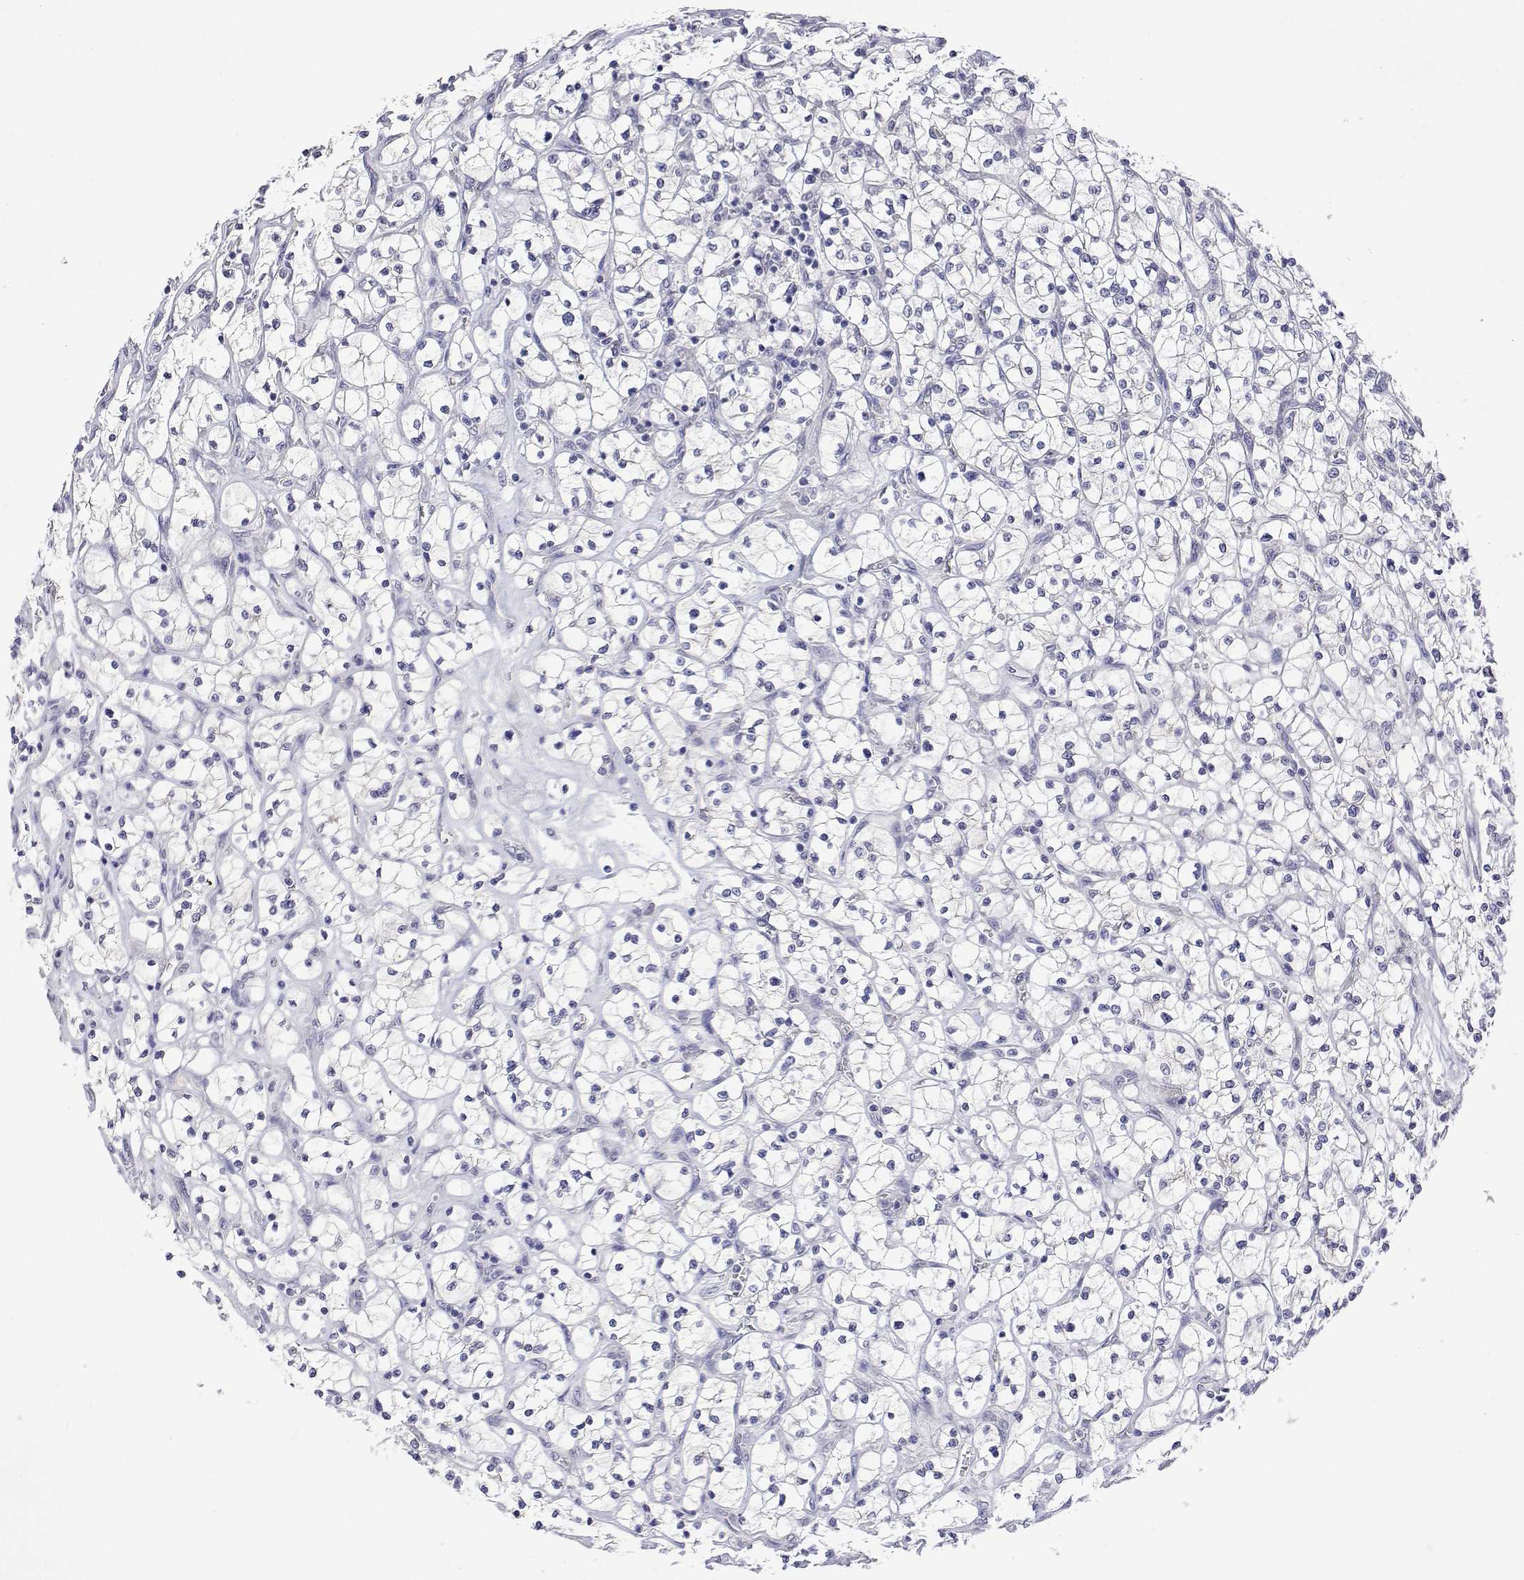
{"staining": {"intensity": "negative", "quantity": "none", "location": "none"}, "tissue": "renal cancer", "cell_type": "Tumor cells", "image_type": "cancer", "snomed": [{"axis": "morphology", "description": "Adenocarcinoma, NOS"}, {"axis": "topography", "description": "Kidney"}], "caption": "The image exhibits no staining of tumor cells in renal adenocarcinoma.", "gene": "PLCB1", "patient": {"sex": "female", "age": 64}}